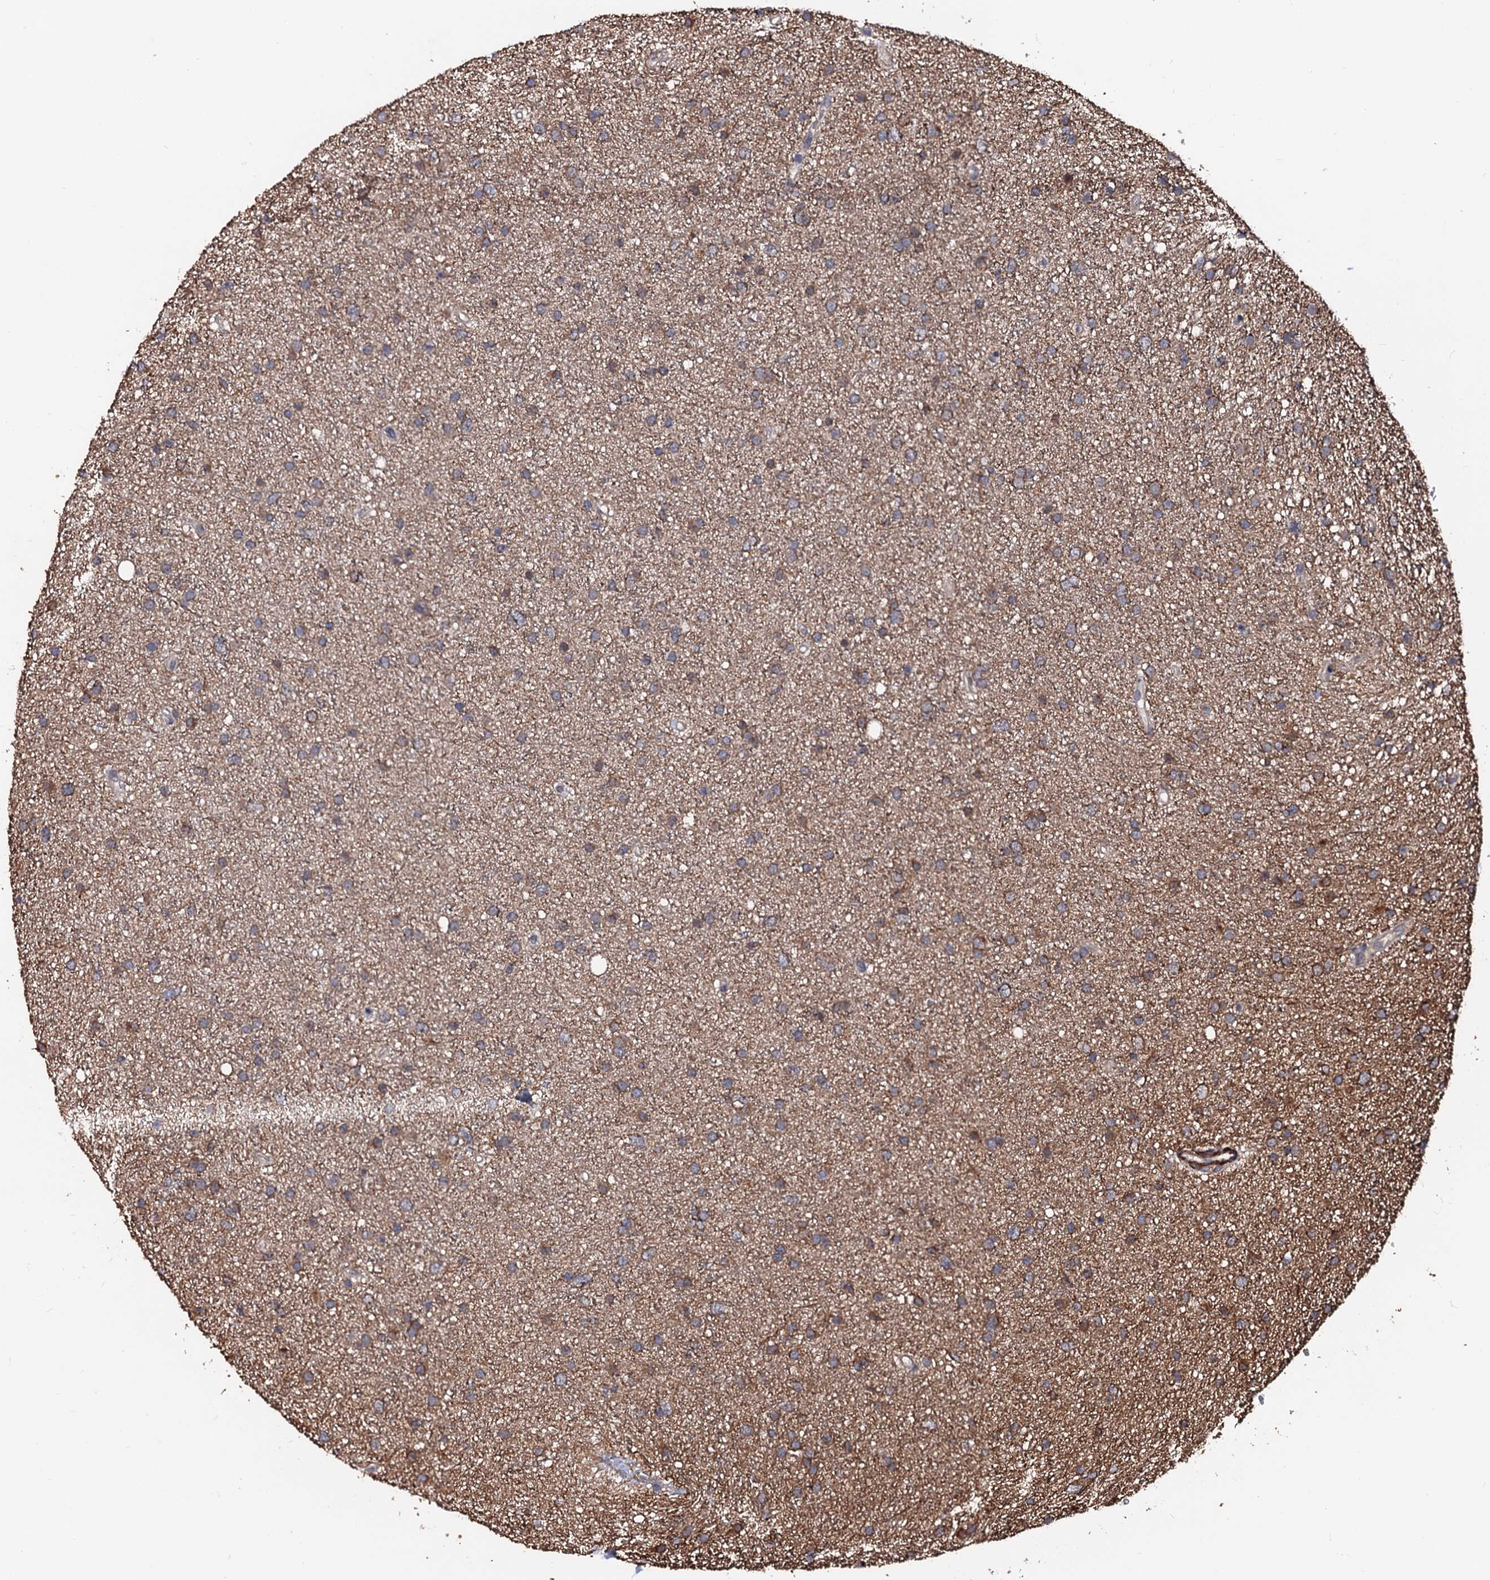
{"staining": {"intensity": "moderate", "quantity": "25%-75%", "location": "cytoplasmic/membranous"}, "tissue": "glioma", "cell_type": "Tumor cells", "image_type": "cancer", "snomed": [{"axis": "morphology", "description": "Glioma, malignant, Low grade"}, {"axis": "topography", "description": "Cerebral cortex"}], "caption": "The micrograph exhibits immunohistochemical staining of malignant low-grade glioma. There is moderate cytoplasmic/membranous expression is appreciated in approximately 25%-75% of tumor cells. (IHC, brightfield microscopy, high magnification).", "gene": "N4BP1", "patient": {"sex": "female", "age": 39}}